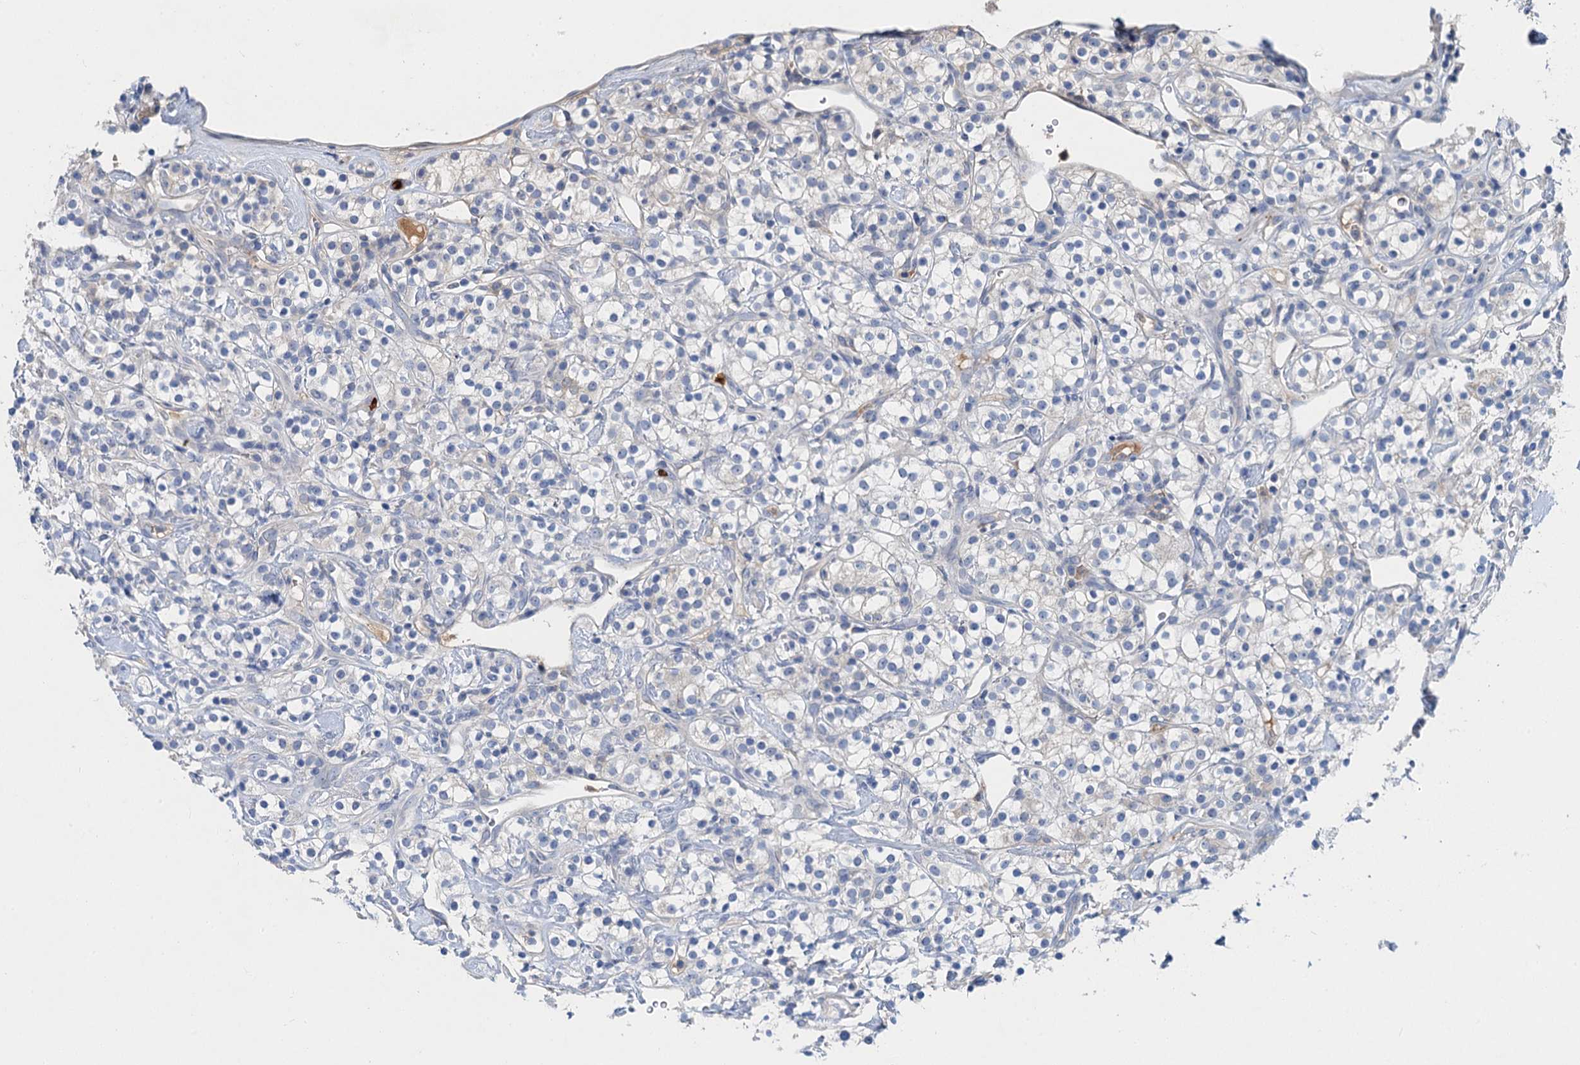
{"staining": {"intensity": "negative", "quantity": "none", "location": "none"}, "tissue": "renal cancer", "cell_type": "Tumor cells", "image_type": "cancer", "snomed": [{"axis": "morphology", "description": "Adenocarcinoma, NOS"}, {"axis": "topography", "description": "Kidney"}], "caption": "Protein analysis of renal cancer exhibits no significant positivity in tumor cells.", "gene": "OTOA", "patient": {"sex": "male", "age": 77}}